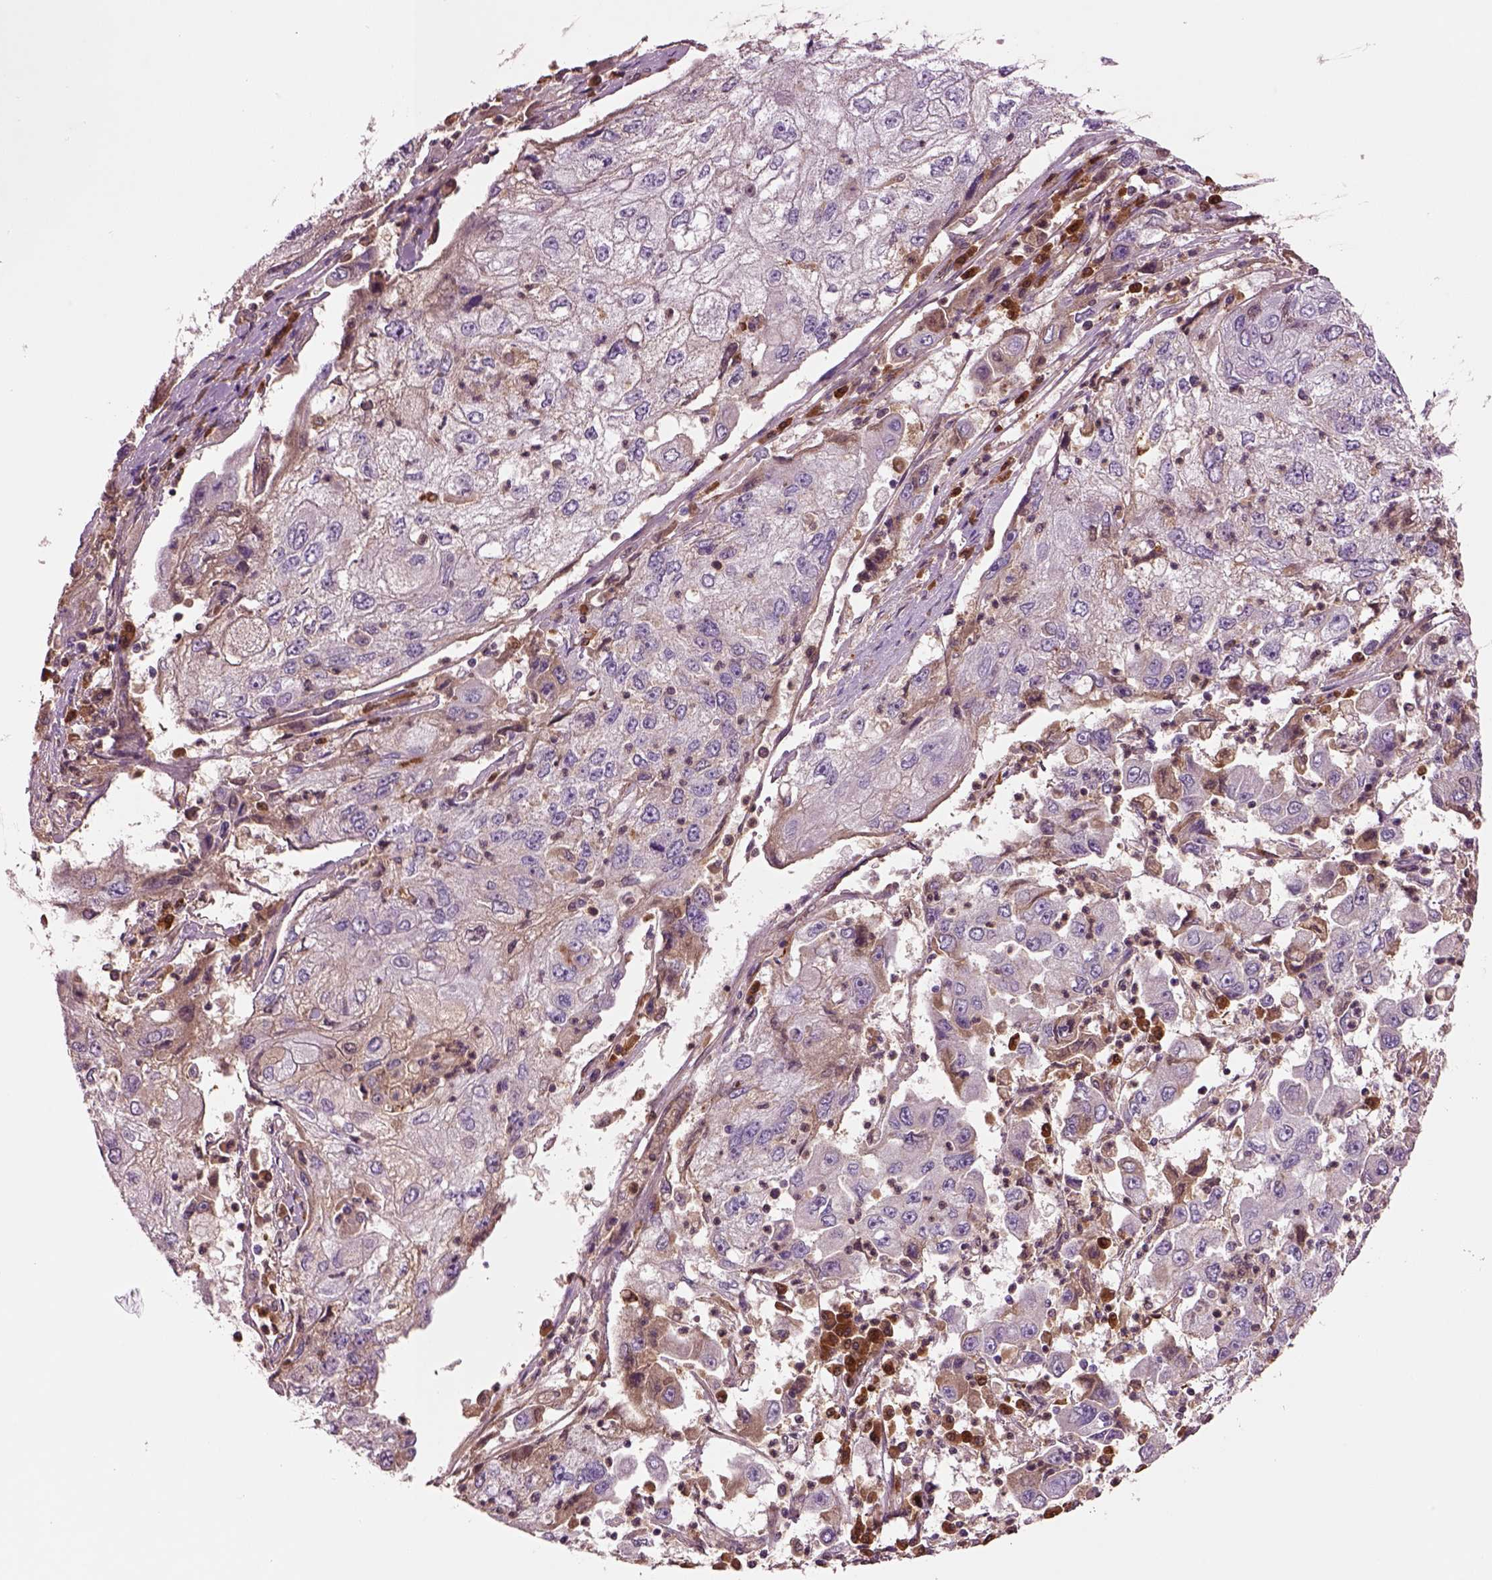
{"staining": {"intensity": "negative", "quantity": "none", "location": "none"}, "tissue": "cervical cancer", "cell_type": "Tumor cells", "image_type": "cancer", "snomed": [{"axis": "morphology", "description": "Squamous cell carcinoma, NOS"}, {"axis": "topography", "description": "Cervix"}], "caption": "Protein analysis of squamous cell carcinoma (cervical) exhibits no significant expression in tumor cells. (DAB (3,3'-diaminobenzidine) immunohistochemistry visualized using brightfield microscopy, high magnification).", "gene": "MDP1", "patient": {"sex": "female", "age": 36}}